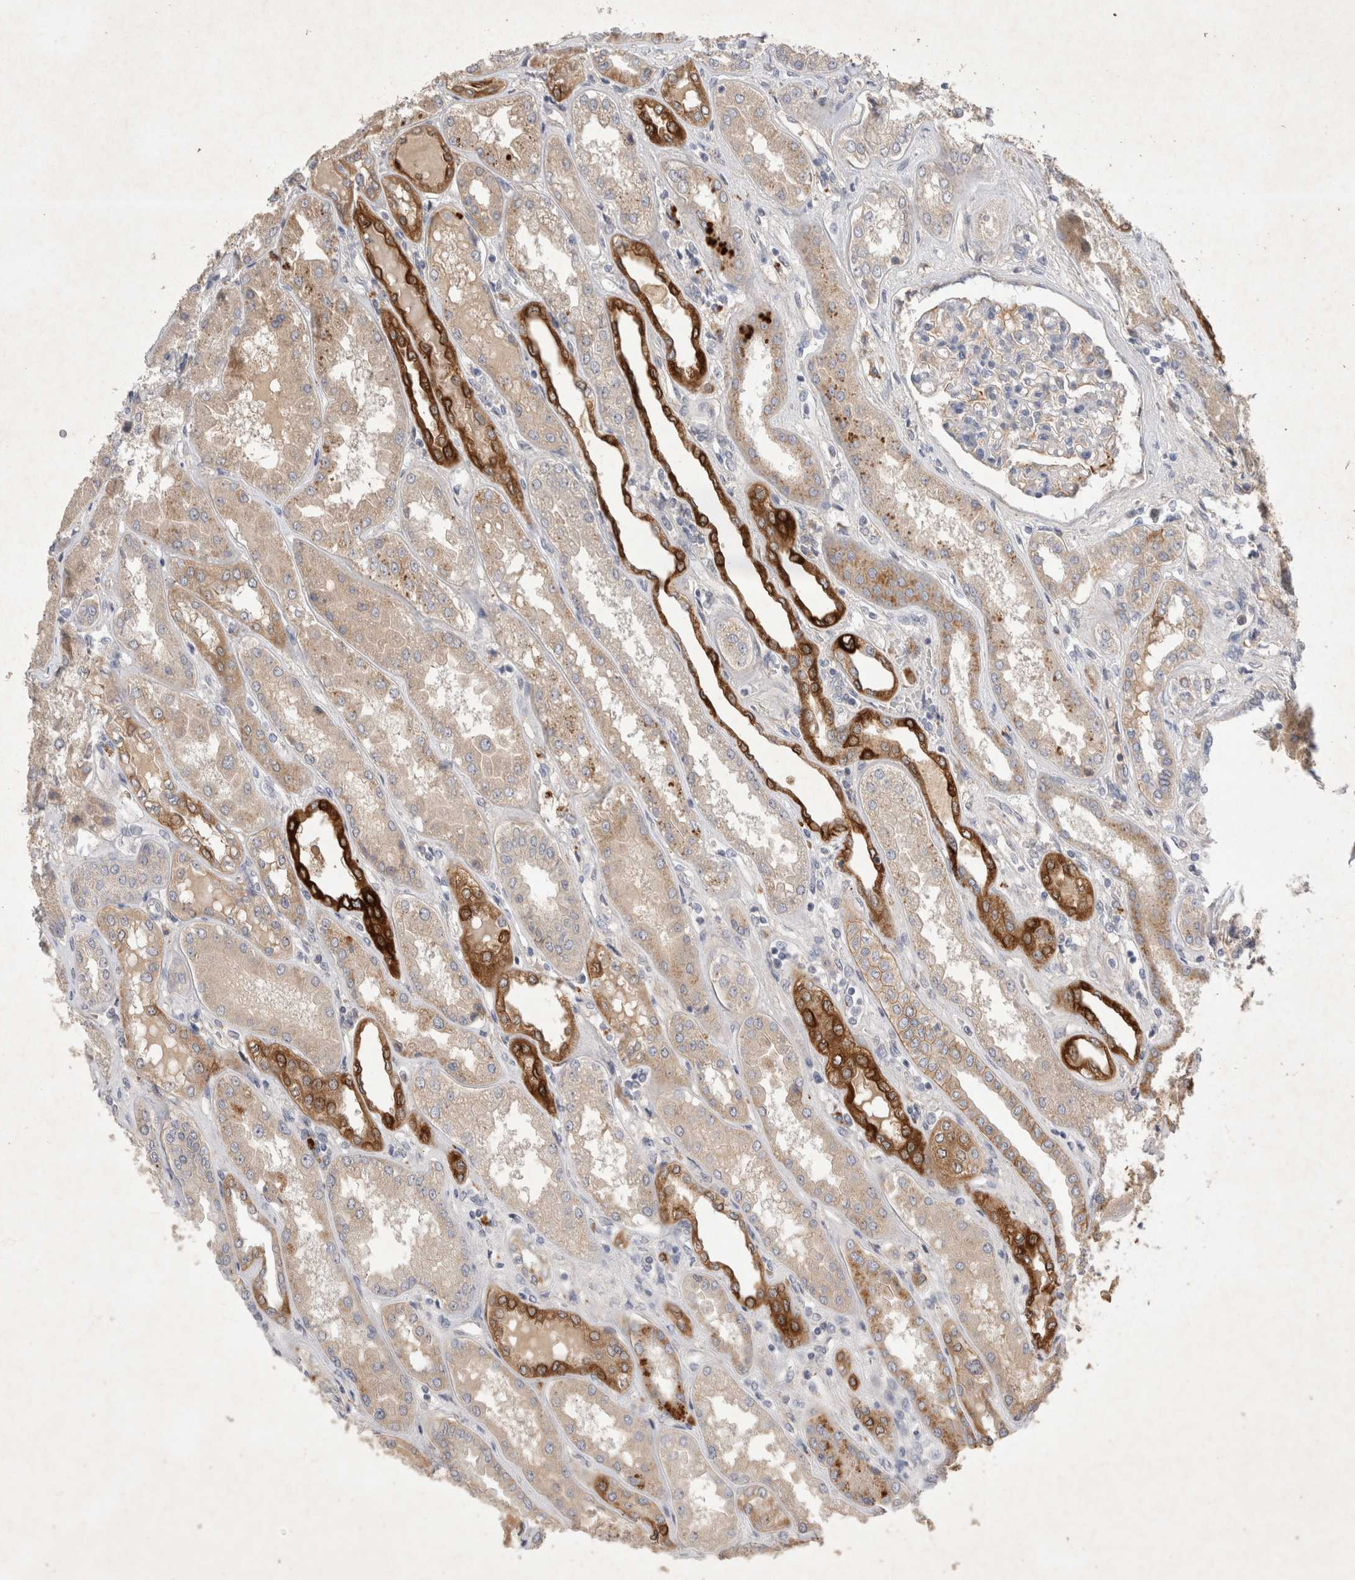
{"staining": {"intensity": "weak", "quantity": ">75%", "location": "cytoplasmic/membranous"}, "tissue": "kidney", "cell_type": "Cells in glomeruli", "image_type": "normal", "snomed": [{"axis": "morphology", "description": "Normal tissue, NOS"}, {"axis": "topography", "description": "Kidney"}], "caption": "DAB immunohistochemical staining of benign human kidney shows weak cytoplasmic/membranous protein positivity in about >75% of cells in glomeruli. The protein is shown in brown color, while the nuclei are stained blue.", "gene": "NMU", "patient": {"sex": "female", "age": 56}}